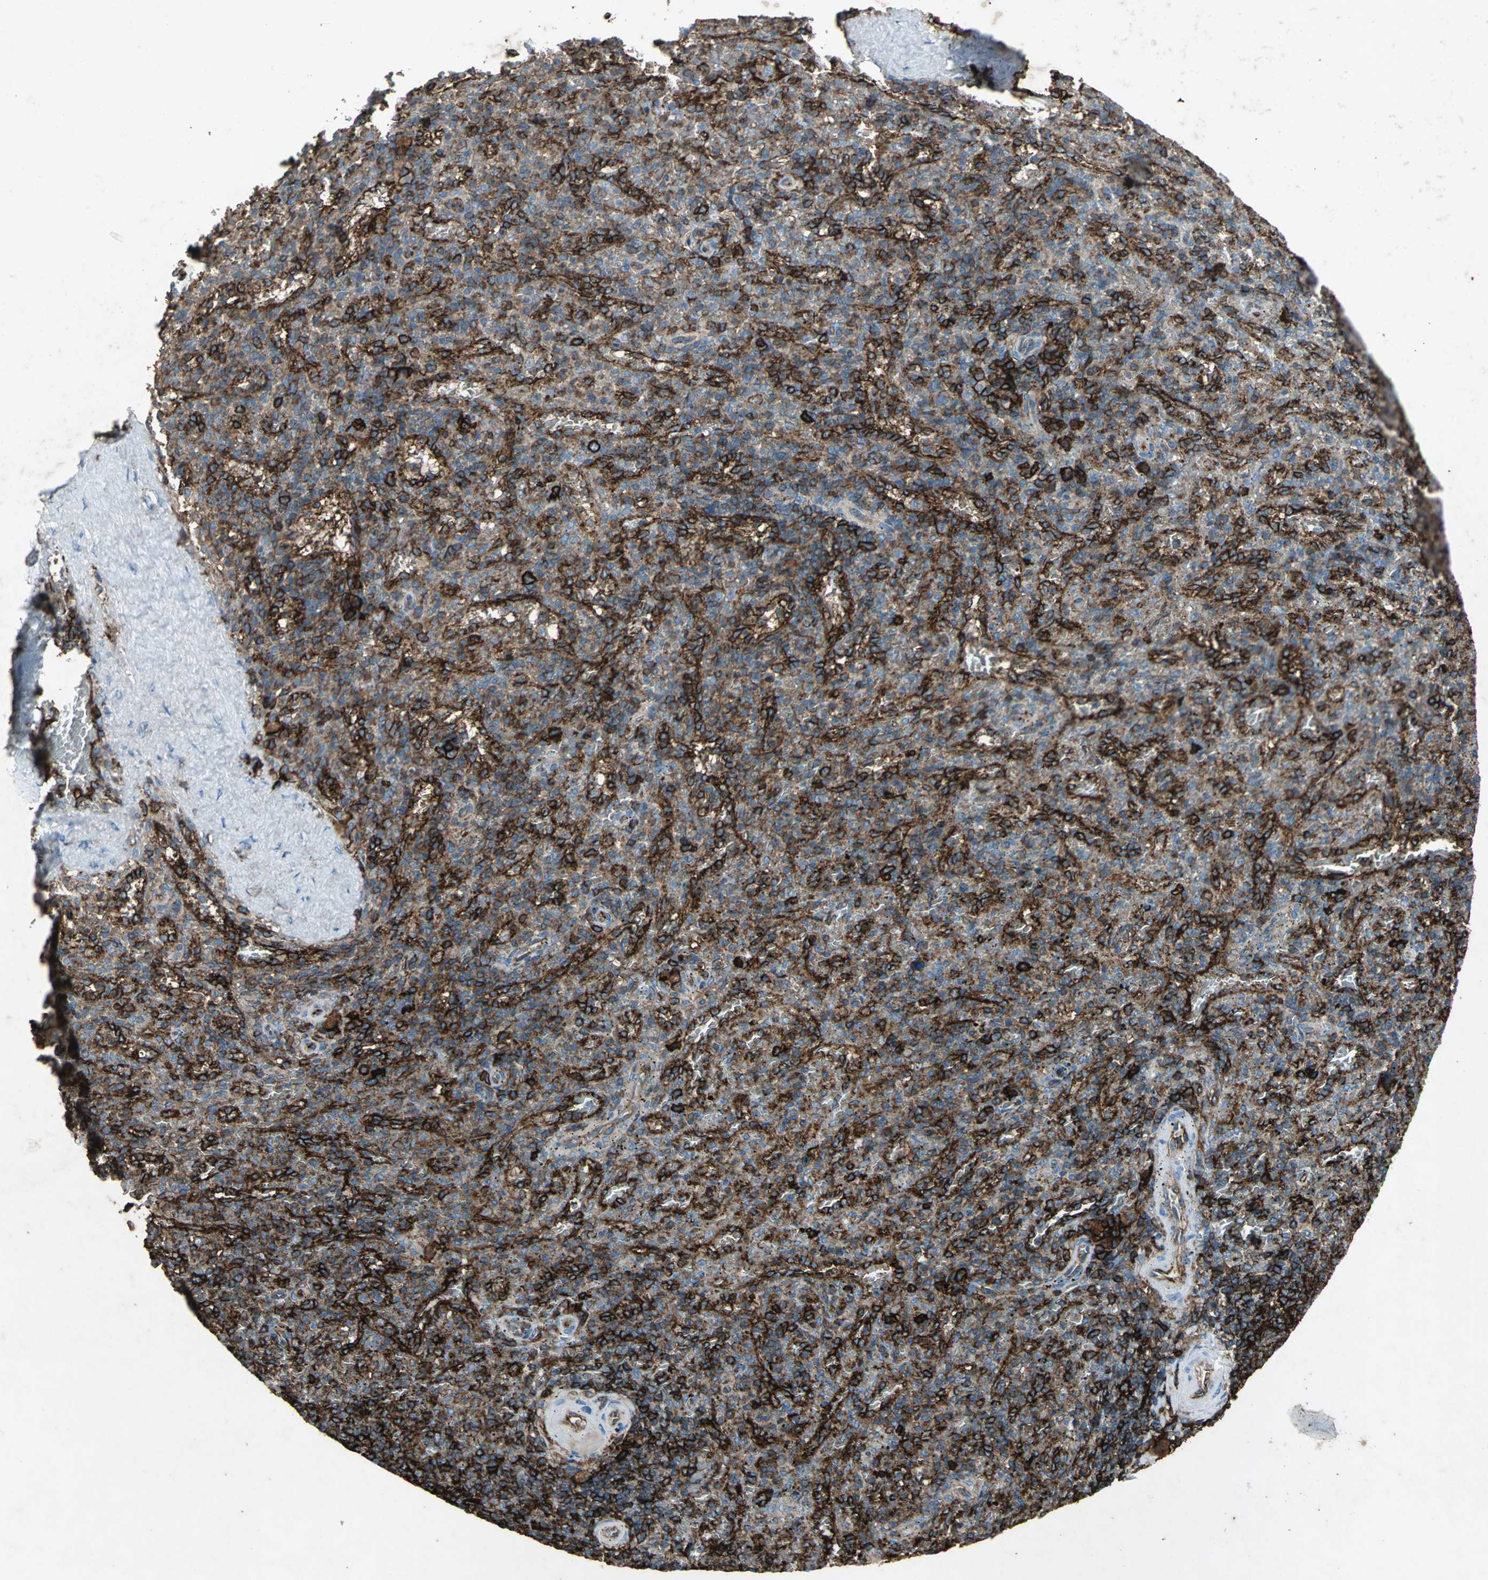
{"staining": {"intensity": "strong", "quantity": ">75%", "location": "cytoplasmic/membranous"}, "tissue": "spleen", "cell_type": "Cells in red pulp", "image_type": "normal", "snomed": [{"axis": "morphology", "description": "Normal tissue, NOS"}, {"axis": "topography", "description": "Spleen"}], "caption": "IHC of normal human spleen exhibits high levels of strong cytoplasmic/membranous staining in about >75% of cells in red pulp. (DAB (3,3'-diaminobenzidine) = brown stain, brightfield microscopy at high magnification).", "gene": "CCR6", "patient": {"sex": "female", "age": 43}}